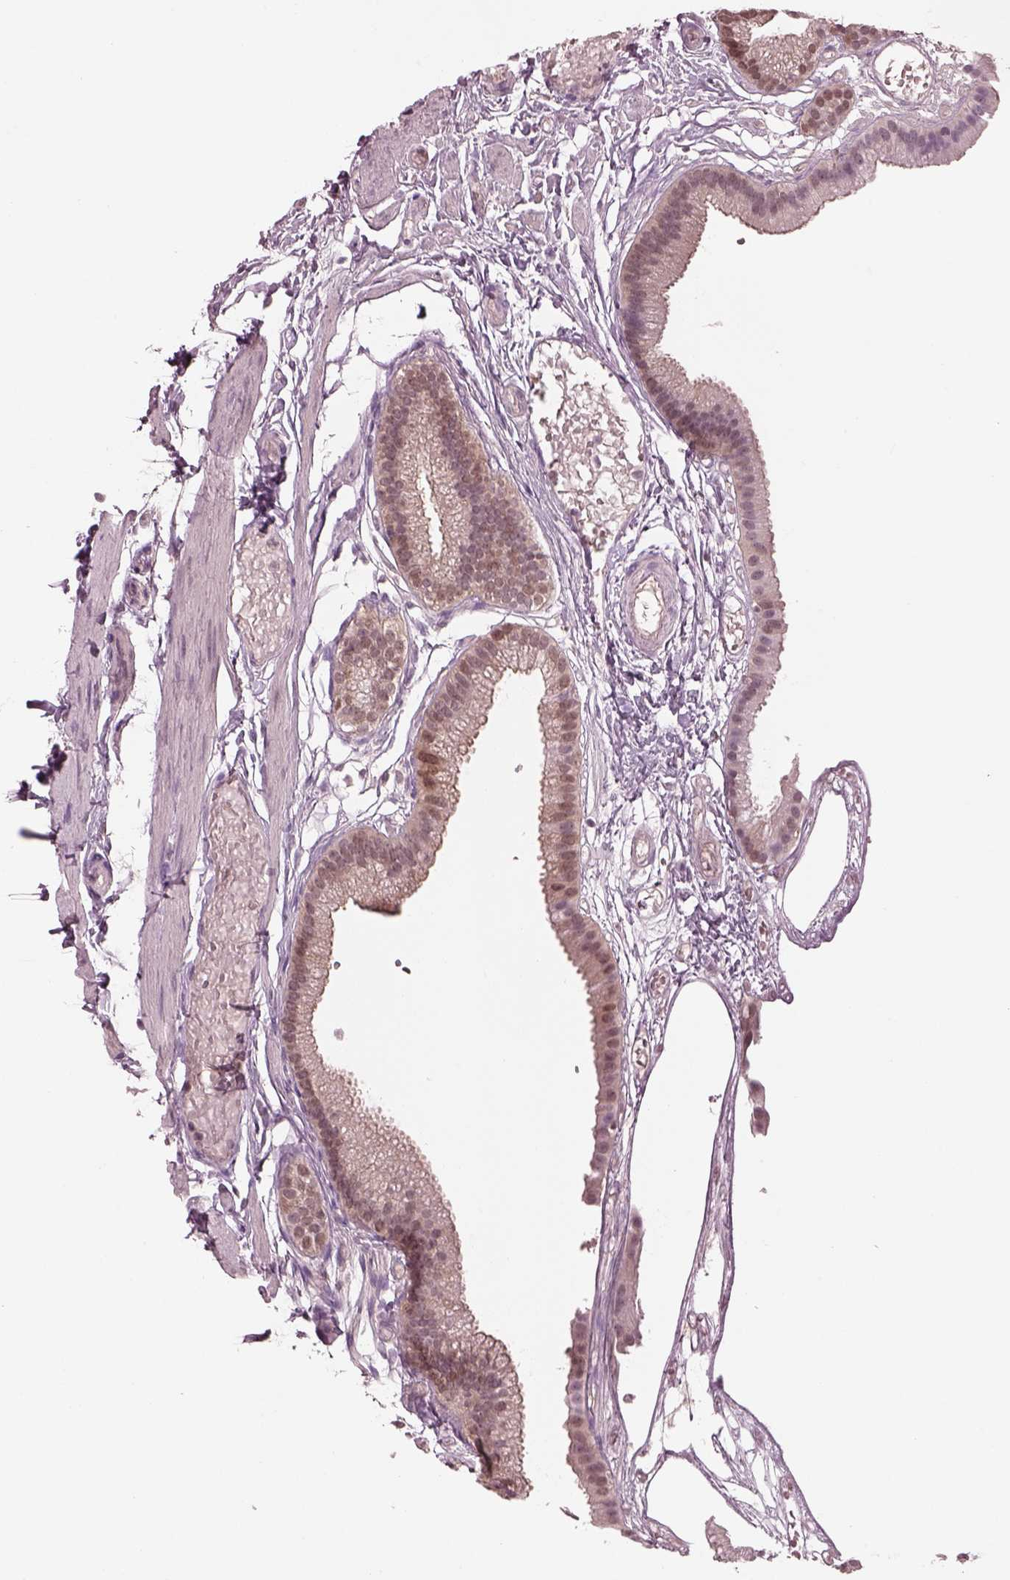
{"staining": {"intensity": "weak", "quantity": "<25%", "location": "cytoplasmic/membranous"}, "tissue": "gallbladder", "cell_type": "Glandular cells", "image_type": "normal", "snomed": [{"axis": "morphology", "description": "Normal tissue, NOS"}, {"axis": "topography", "description": "Gallbladder"}], "caption": "The image displays no staining of glandular cells in unremarkable gallbladder.", "gene": "SRI", "patient": {"sex": "female", "age": 45}}